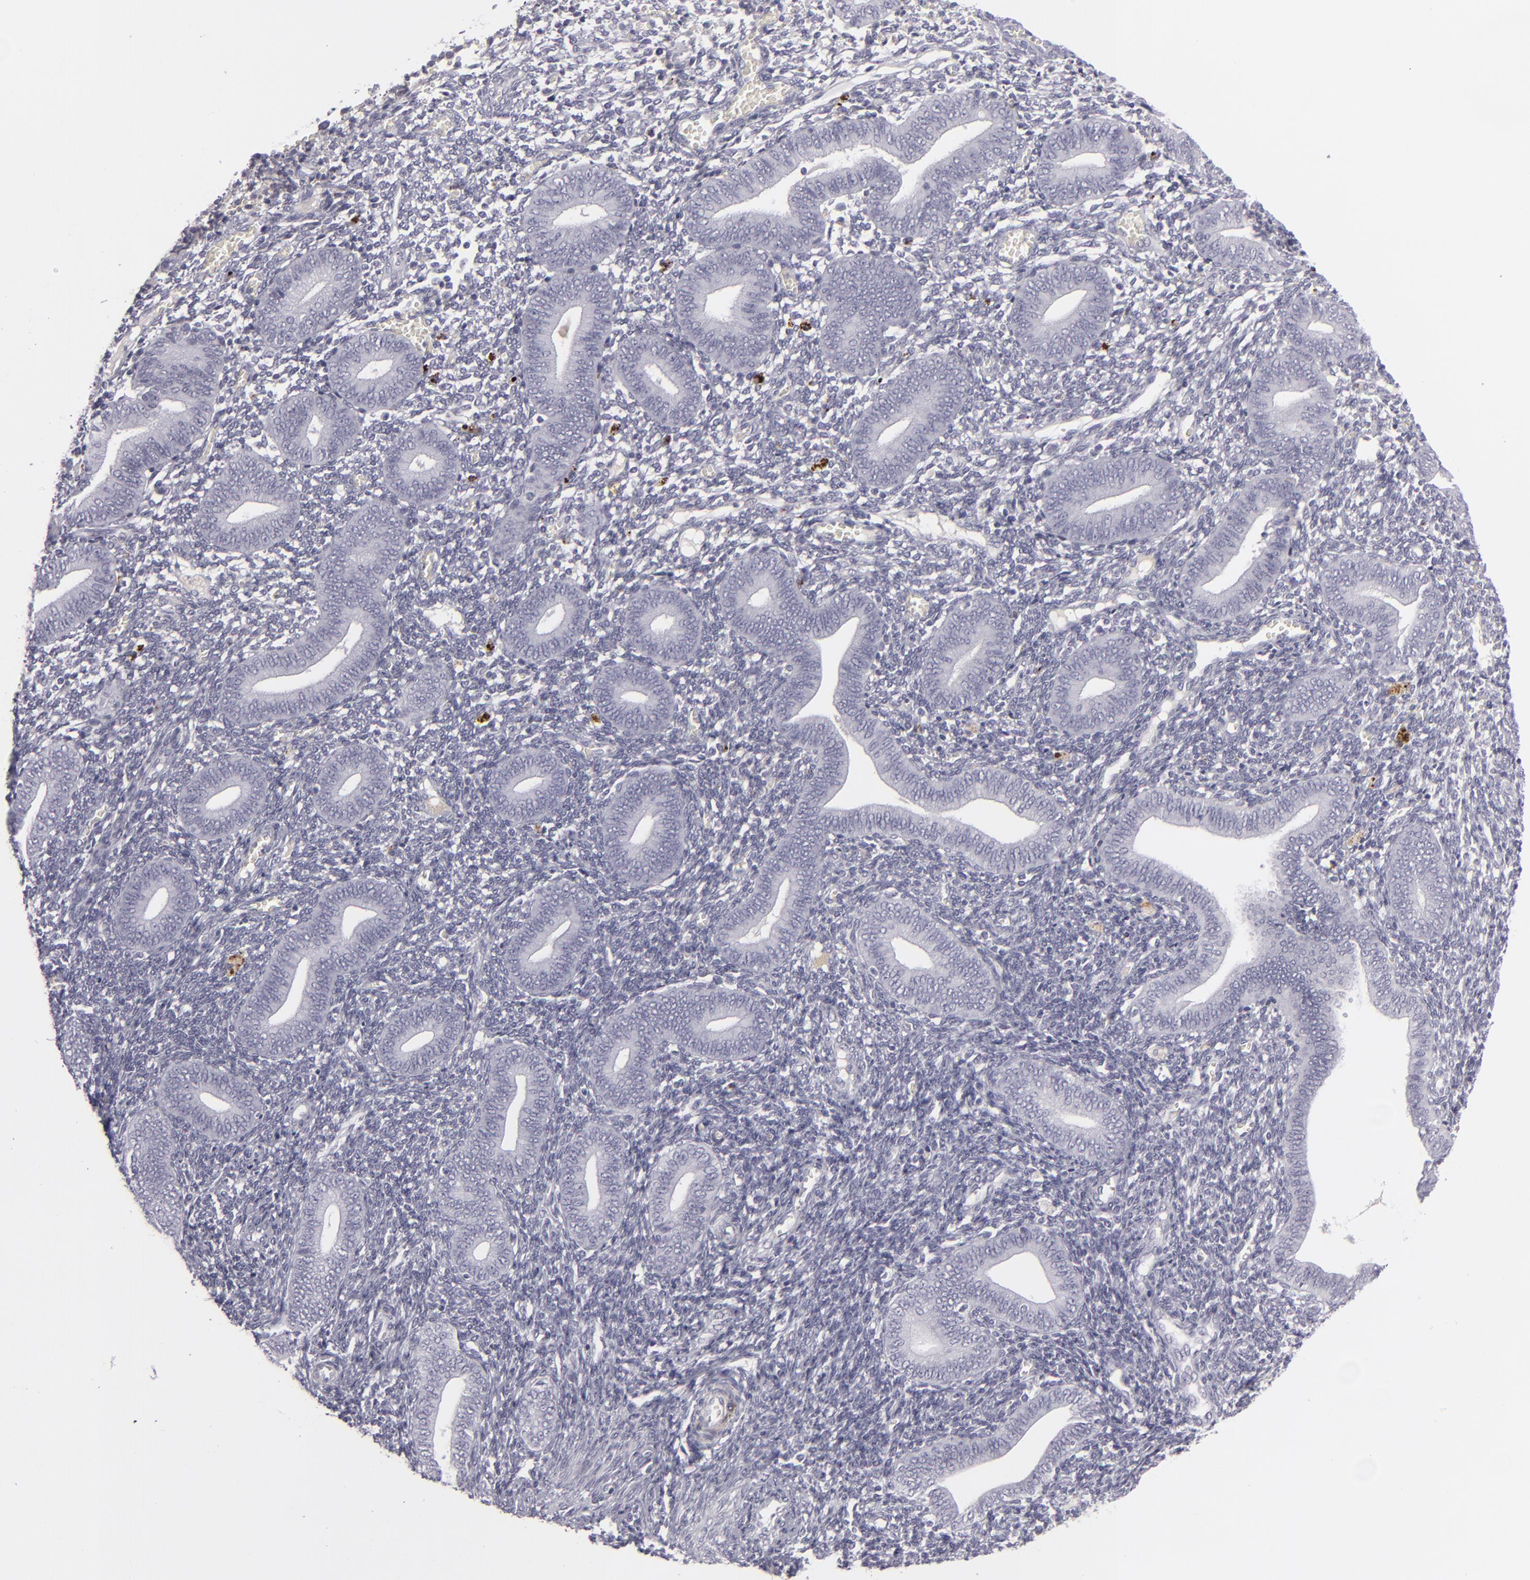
{"staining": {"intensity": "negative", "quantity": "none", "location": "none"}, "tissue": "endometrium", "cell_type": "Cells in endometrial stroma", "image_type": "normal", "snomed": [{"axis": "morphology", "description": "Normal tissue, NOS"}, {"axis": "topography", "description": "Uterus"}, {"axis": "topography", "description": "Endometrium"}], "caption": "This is a photomicrograph of immunohistochemistry (IHC) staining of normal endometrium, which shows no staining in cells in endometrial stroma.", "gene": "C9", "patient": {"sex": "female", "age": 33}}